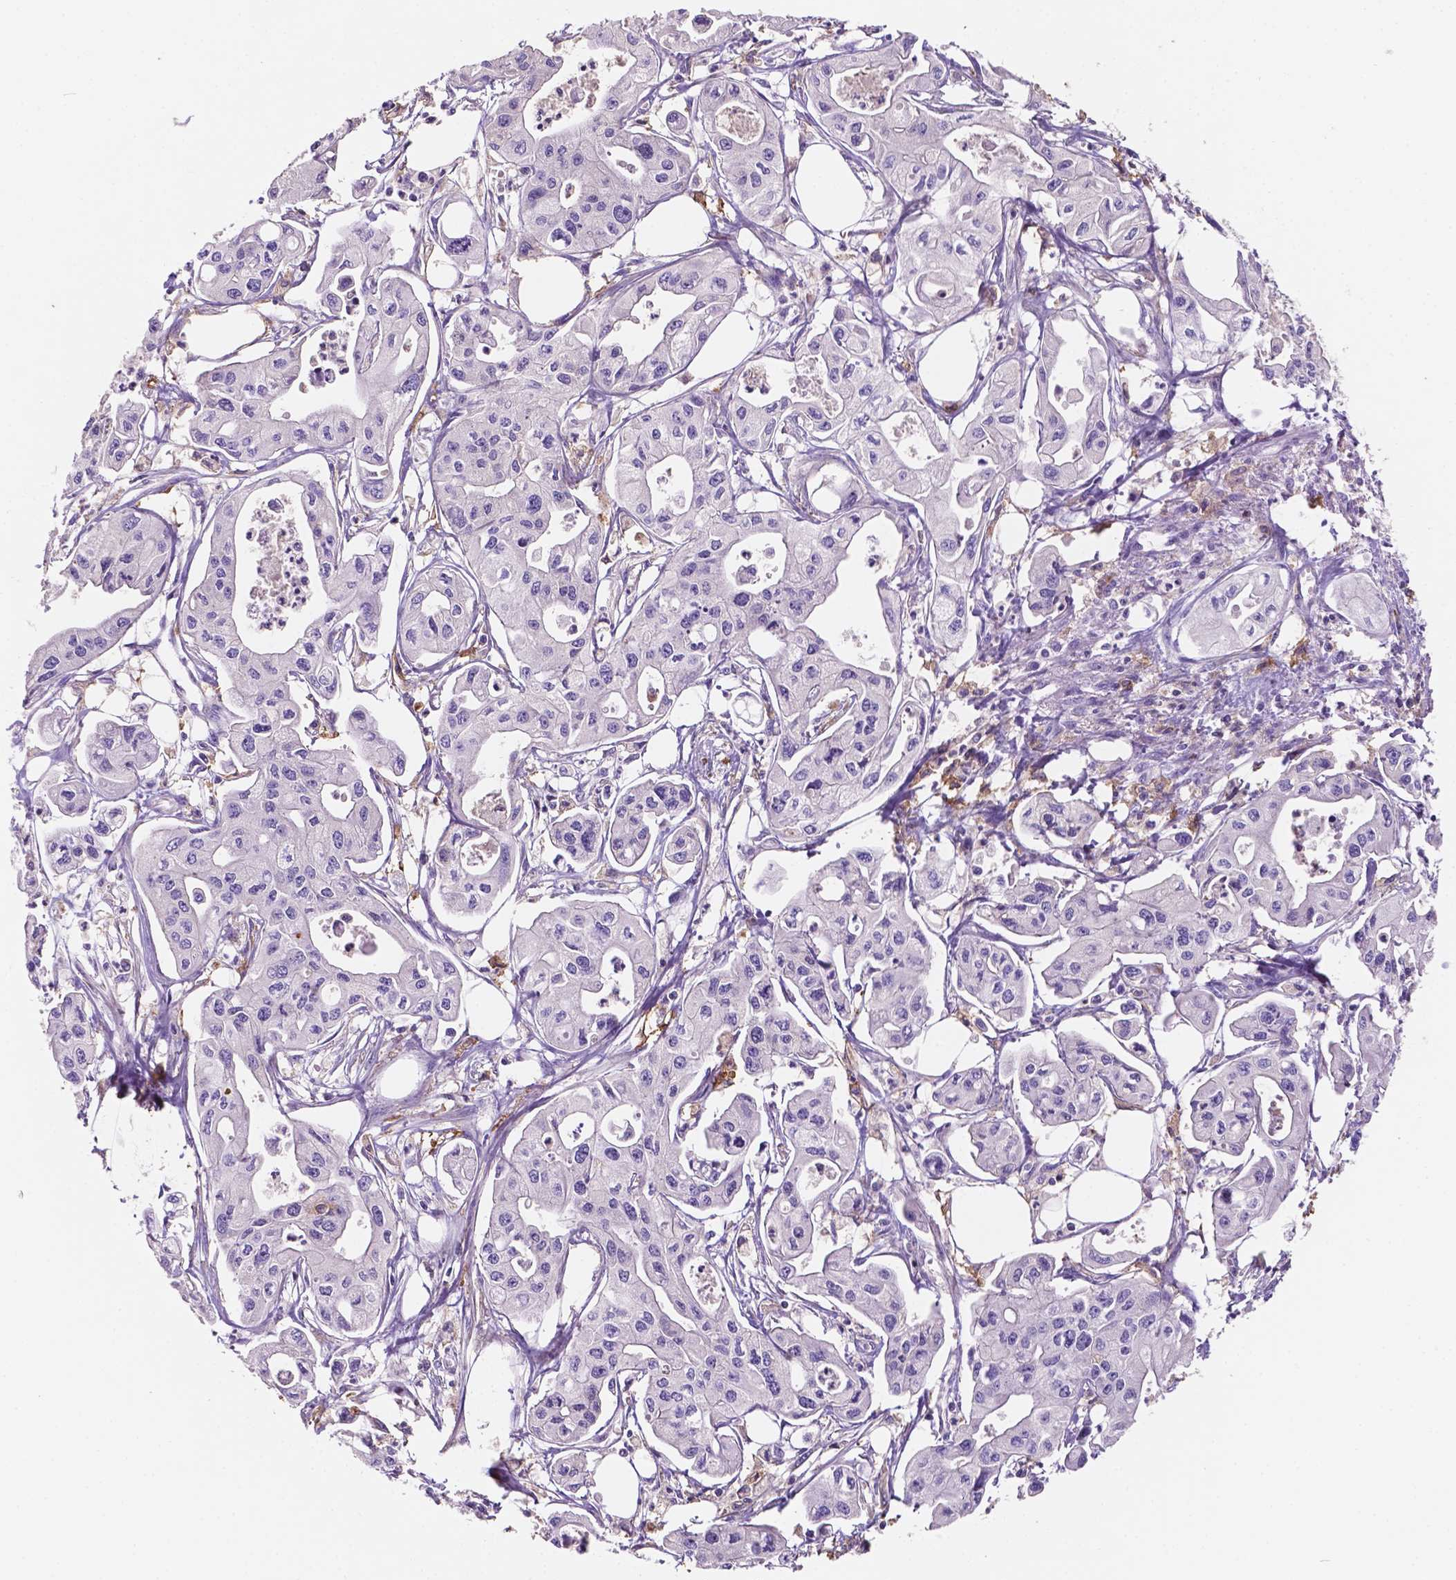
{"staining": {"intensity": "moderate", "quantity": "<25%", "location": "cytoplasmic/membranous"}, "tissue": "pancreatic cancer", "cell_type": "Tumor cells", "image_type": "cancer", "snomed": [{"axis": "morphology", "description": "Adenocarcinoma, NOS"}, {"axis": "topography", "description": "Pancreas"}], "caption": "Immunohistochemistry staining of pancreatic adenocarcinoma, which exhibits low levels of moderate cytoplasmic/membranous staining in approximately <25% of tumor cells indicating moderate cytoplasmic/membranous protein expression. The staining was performed using DAB (3,3'-diaminobenzidine) (brown) for protein detection and nuclei were counterstained in hematoxylin (blue).", "gene": "MKRN2OS", "patient": {"sex": "male", "age": 70}}